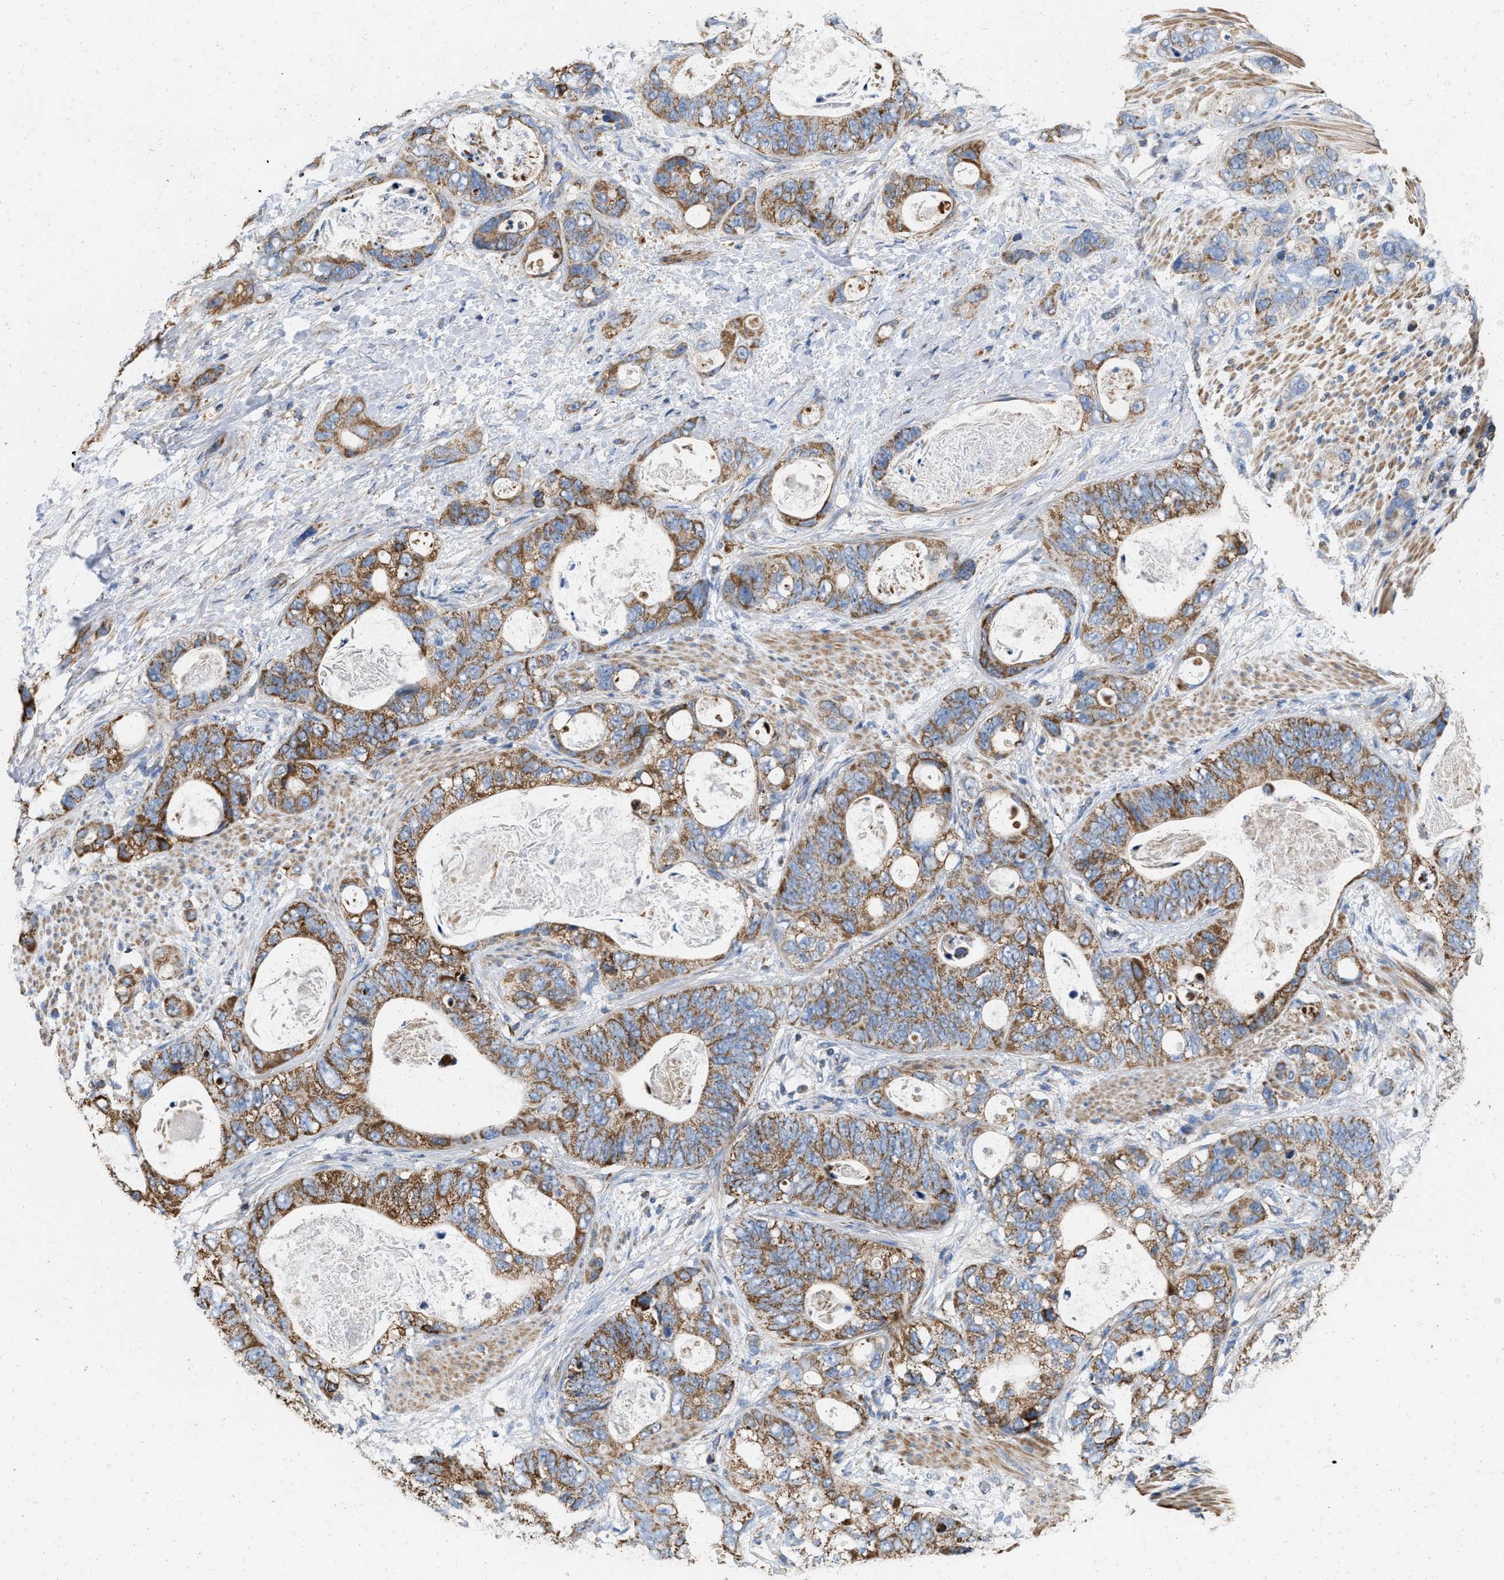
{"staining": {"intensity": "moderate", "quantity": ">75%", "location": "cytoplasmic/membranous"}, "tissue": "stomach cancer", "cell_type": "Tumor cells", "image_type": "cancer", "snomed": [{"axis": "morphology", "description": "Normal tissue, NOS"}, {"axis": "morphology", "description": "Adenocarcinoma, NOS"}, {"axis": "topography", "description": "Stomach"}], "caption": "Immunohistochemical staining of stomach adenocarcinoma exhibits medium levels of moderate cytoplasmic/membranous positivity in approximately >75% of tumor cells. (DAB (3,3'-diaminobenzidine) IHC with brightfield microscopy, high magnification).", "gene": "GRB10", "patient": {"sex": "female", "age": 89}}